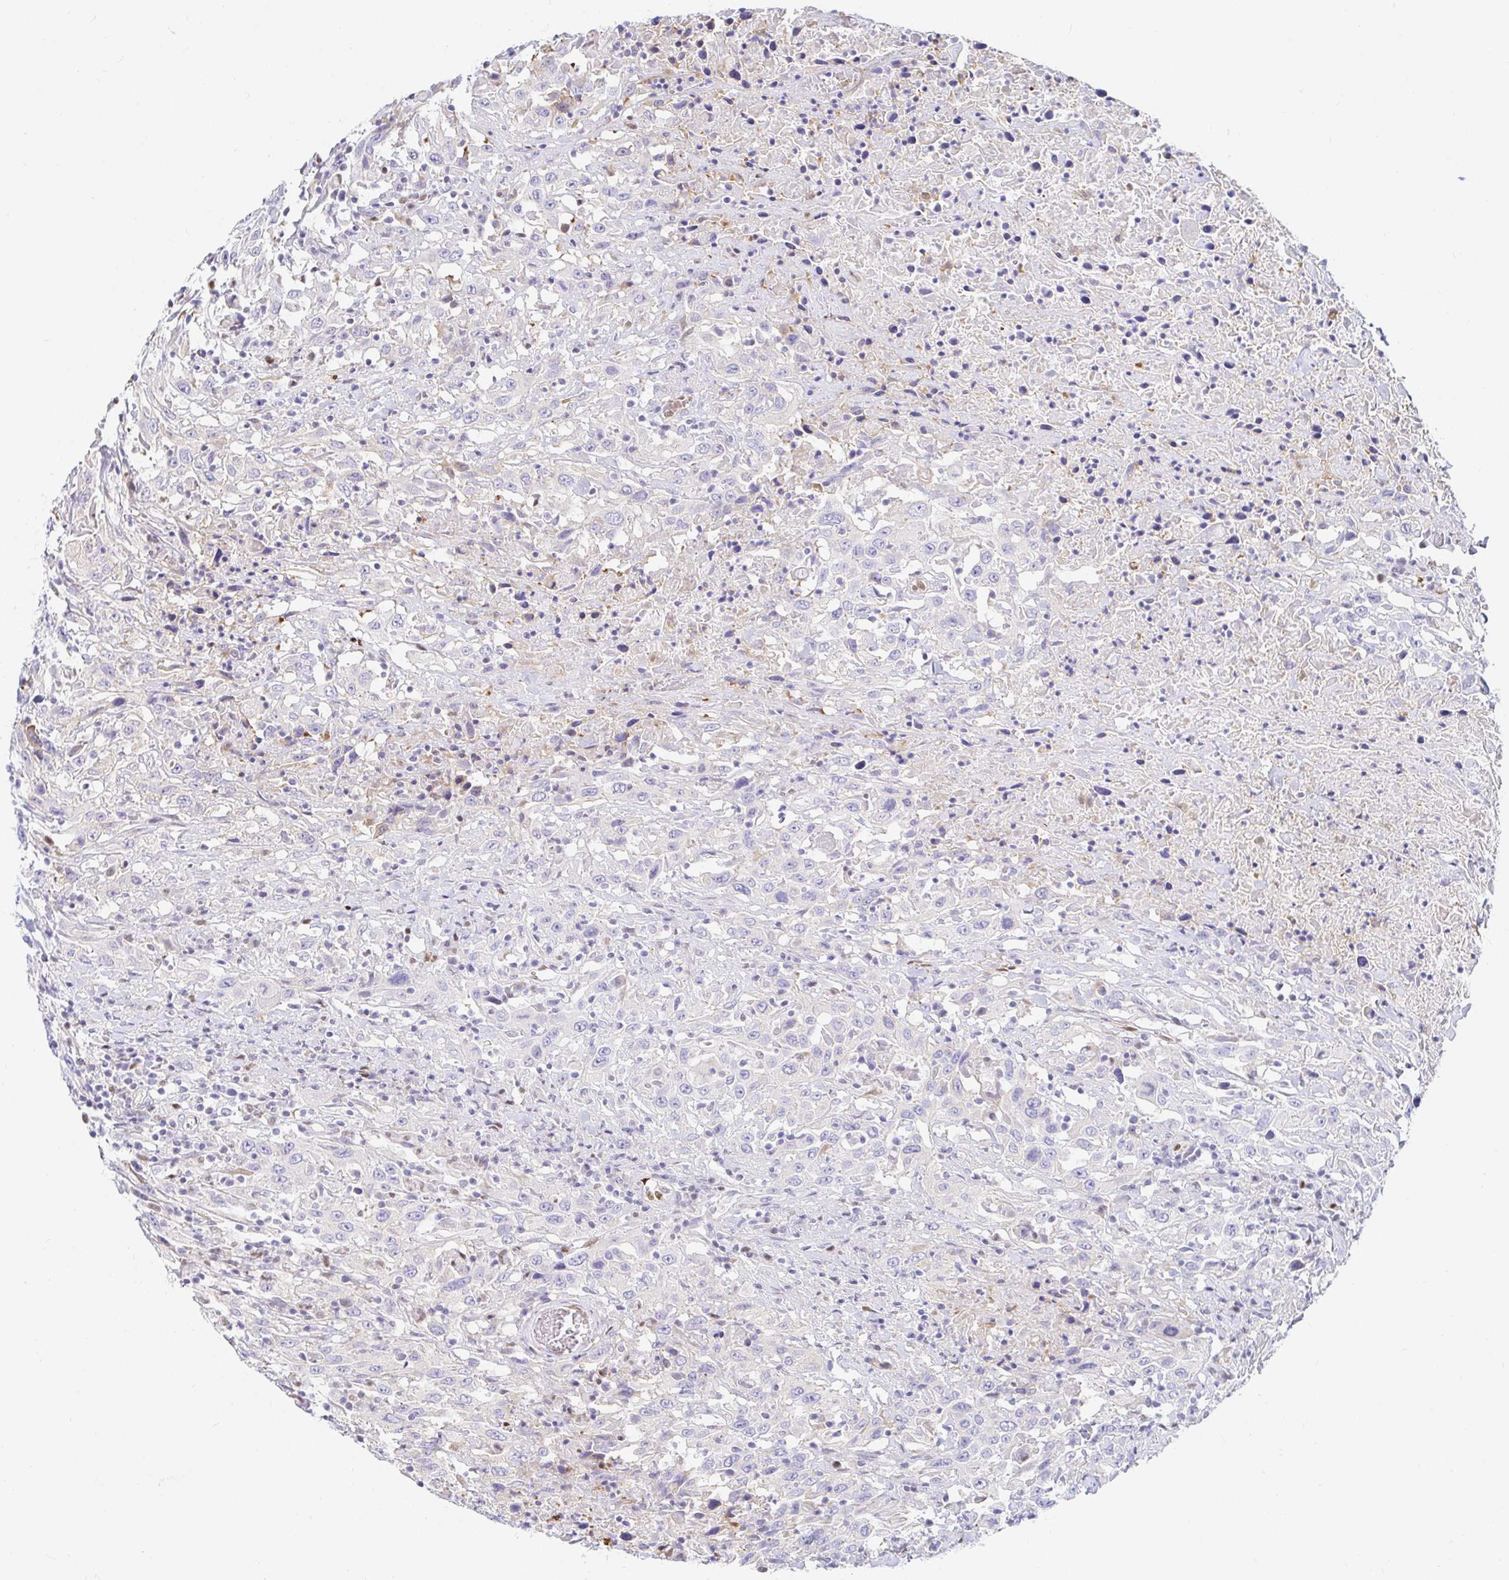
{"staining": {"intensity": "negative", "quantity": "none", "location": "none"}, "tissue": "urothelial cancer", "cell_type": "Tumor cells", "image_type": "cancer", "snomed": [{"axis": "morphology", "description": "Urothelial carcinoma, High grade"}, {"axis": "topography", "description": "Urinary bladder"}], "caption": "The immunohistochemistry photomicrograph has no significant expression in tumor cells of urothelial cancer tissue.", "gene": "HINFP", "patient": {"sex": "male", "age": 61}}